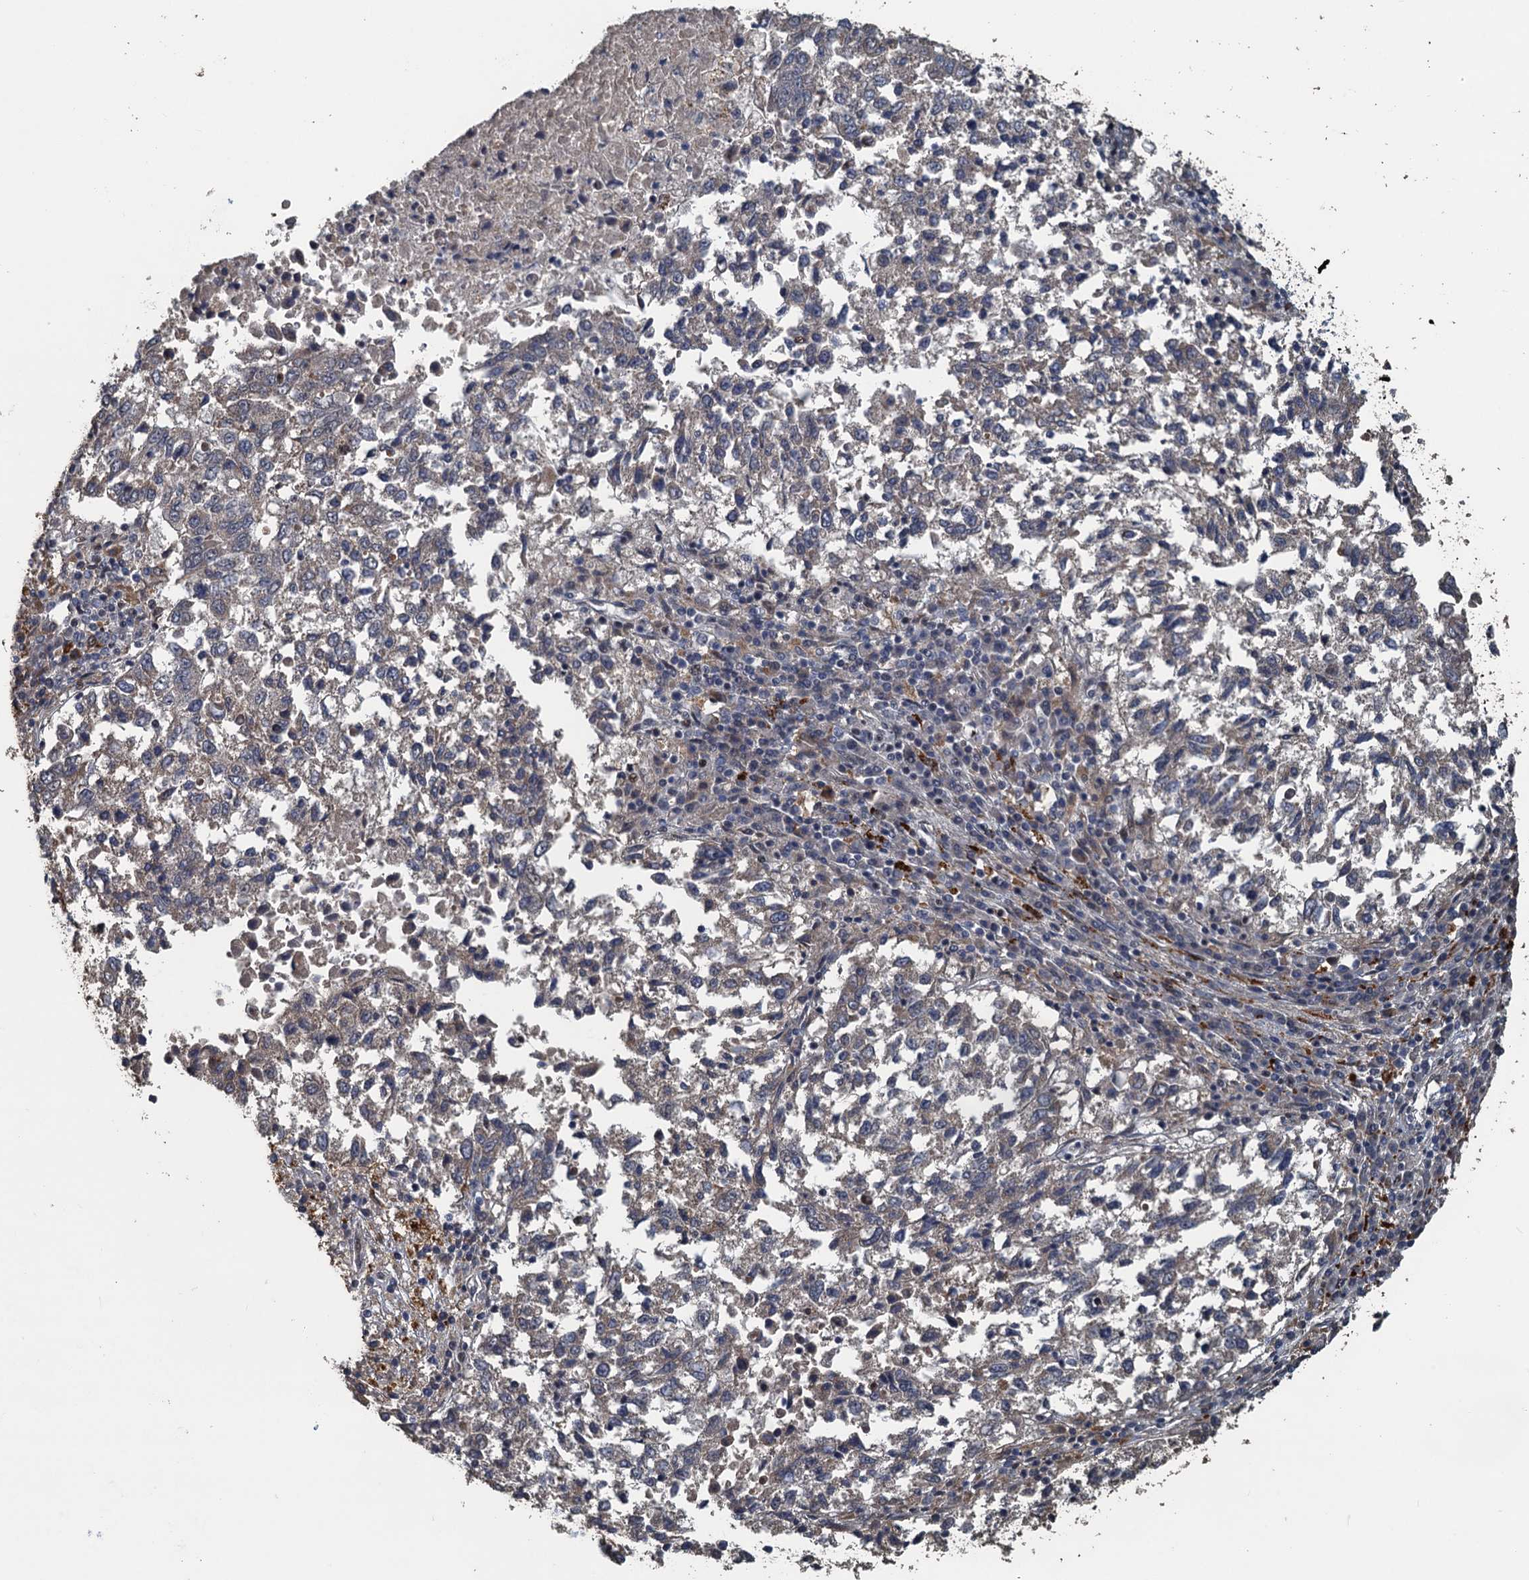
{"staining": {"intensity": "weak", "quantity": "<25%", "location": "cytoplasmic/membranous"}, "tissue": "lung cancer", "cell_type": "Tumor cells", "image_type": "cancer", "snomed": [{"axis": "morphology", "description": "Squamous cell carcinoma, NOS"}, {"axis": "topography", "description": "Lung"}], "caption": "Squamous cell carcinoma (lung) was stained to show a protein in brown. There is no significant positivity in tumor cells. Nuclei are stained in blue.", "gene": "AGRN", "patient": {"sex": "male", "age": 73}}